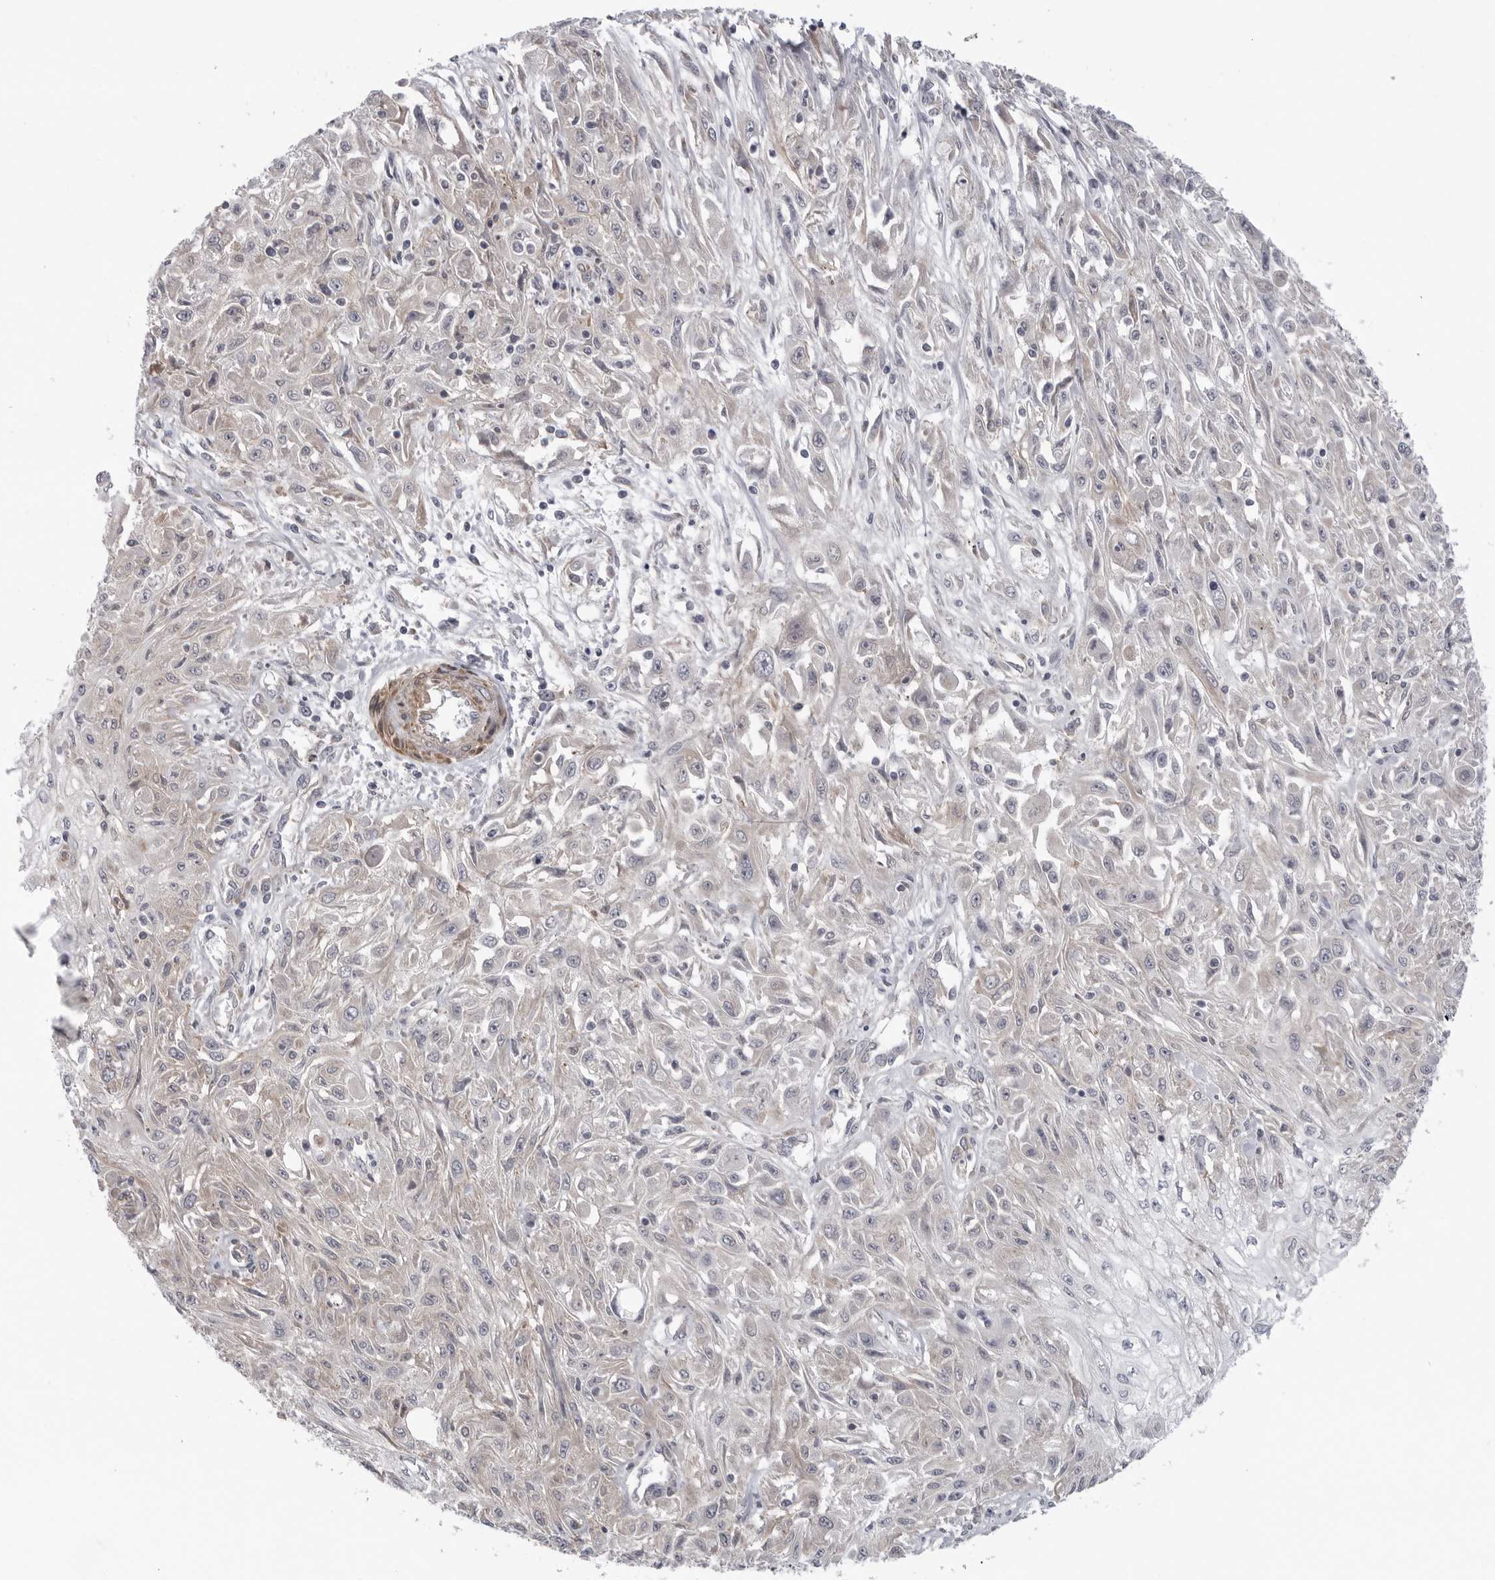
{"staining": {"intensity": "negative", "quantity": "none", "location": "none"}, "tissue": "skin cancer", "cell_type": "Tumor cells", "image_type": "cancer", "snomed": [{"axis": "morphology", "description": "Squamous cell carcinoma, NOS"}, {"axis": "morphology", "description": "Squamous cell carcinoma, metastatic, NOS"}, {"axis": "topography", "description": "Skin"}, {"axis": "topography", "description": "Lymph node"}], "caption": "This is an immunohistochemistry (IHC) photomicrograph of human skin cancer. There is no staining in tumor cells.", "gene": "SCP2", "patient": {"sex": "male", "age": 75}}